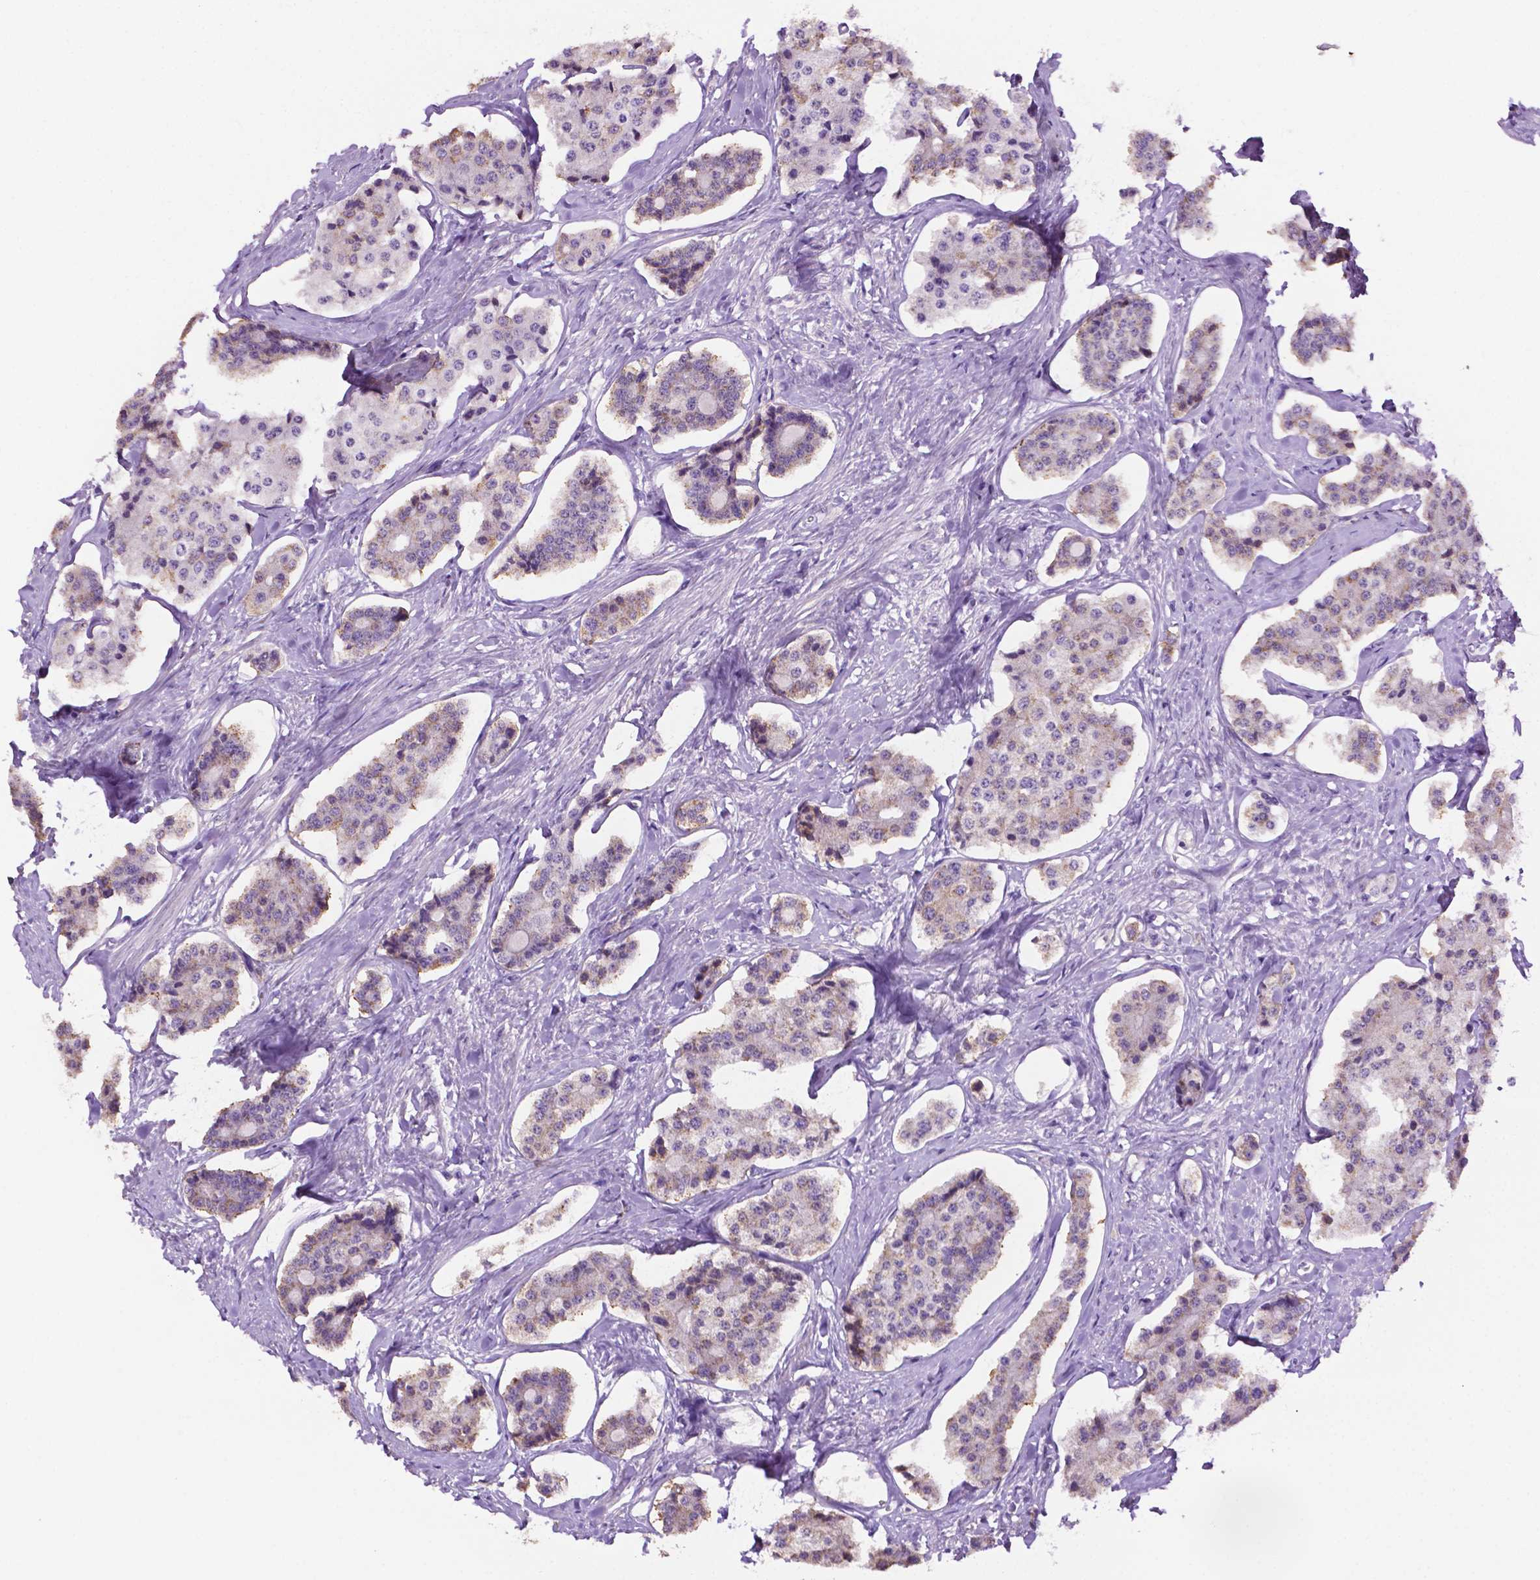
{"staining": {"intensity": "weak", "quantity": "25%-75%", "location": "cytoplasmic/membranous"}, "tissue": "carcinoid", "cell_type": "Tumor cells", "image_type": "cancer", "snomed": [{"axis": "morphology", "description": "Carcinoid, malignant, NOS"}, {"axis": "topography", "description": "Small intestine"}], "caption": "Immunohistochemical staining of human carcinoid reveals low levels of weak cytoplasmic/membranous protein staining in about 25%-75% of tumor cells.", "gene": "PTPN6", "patient": {"sex": "female", "age": 65}}